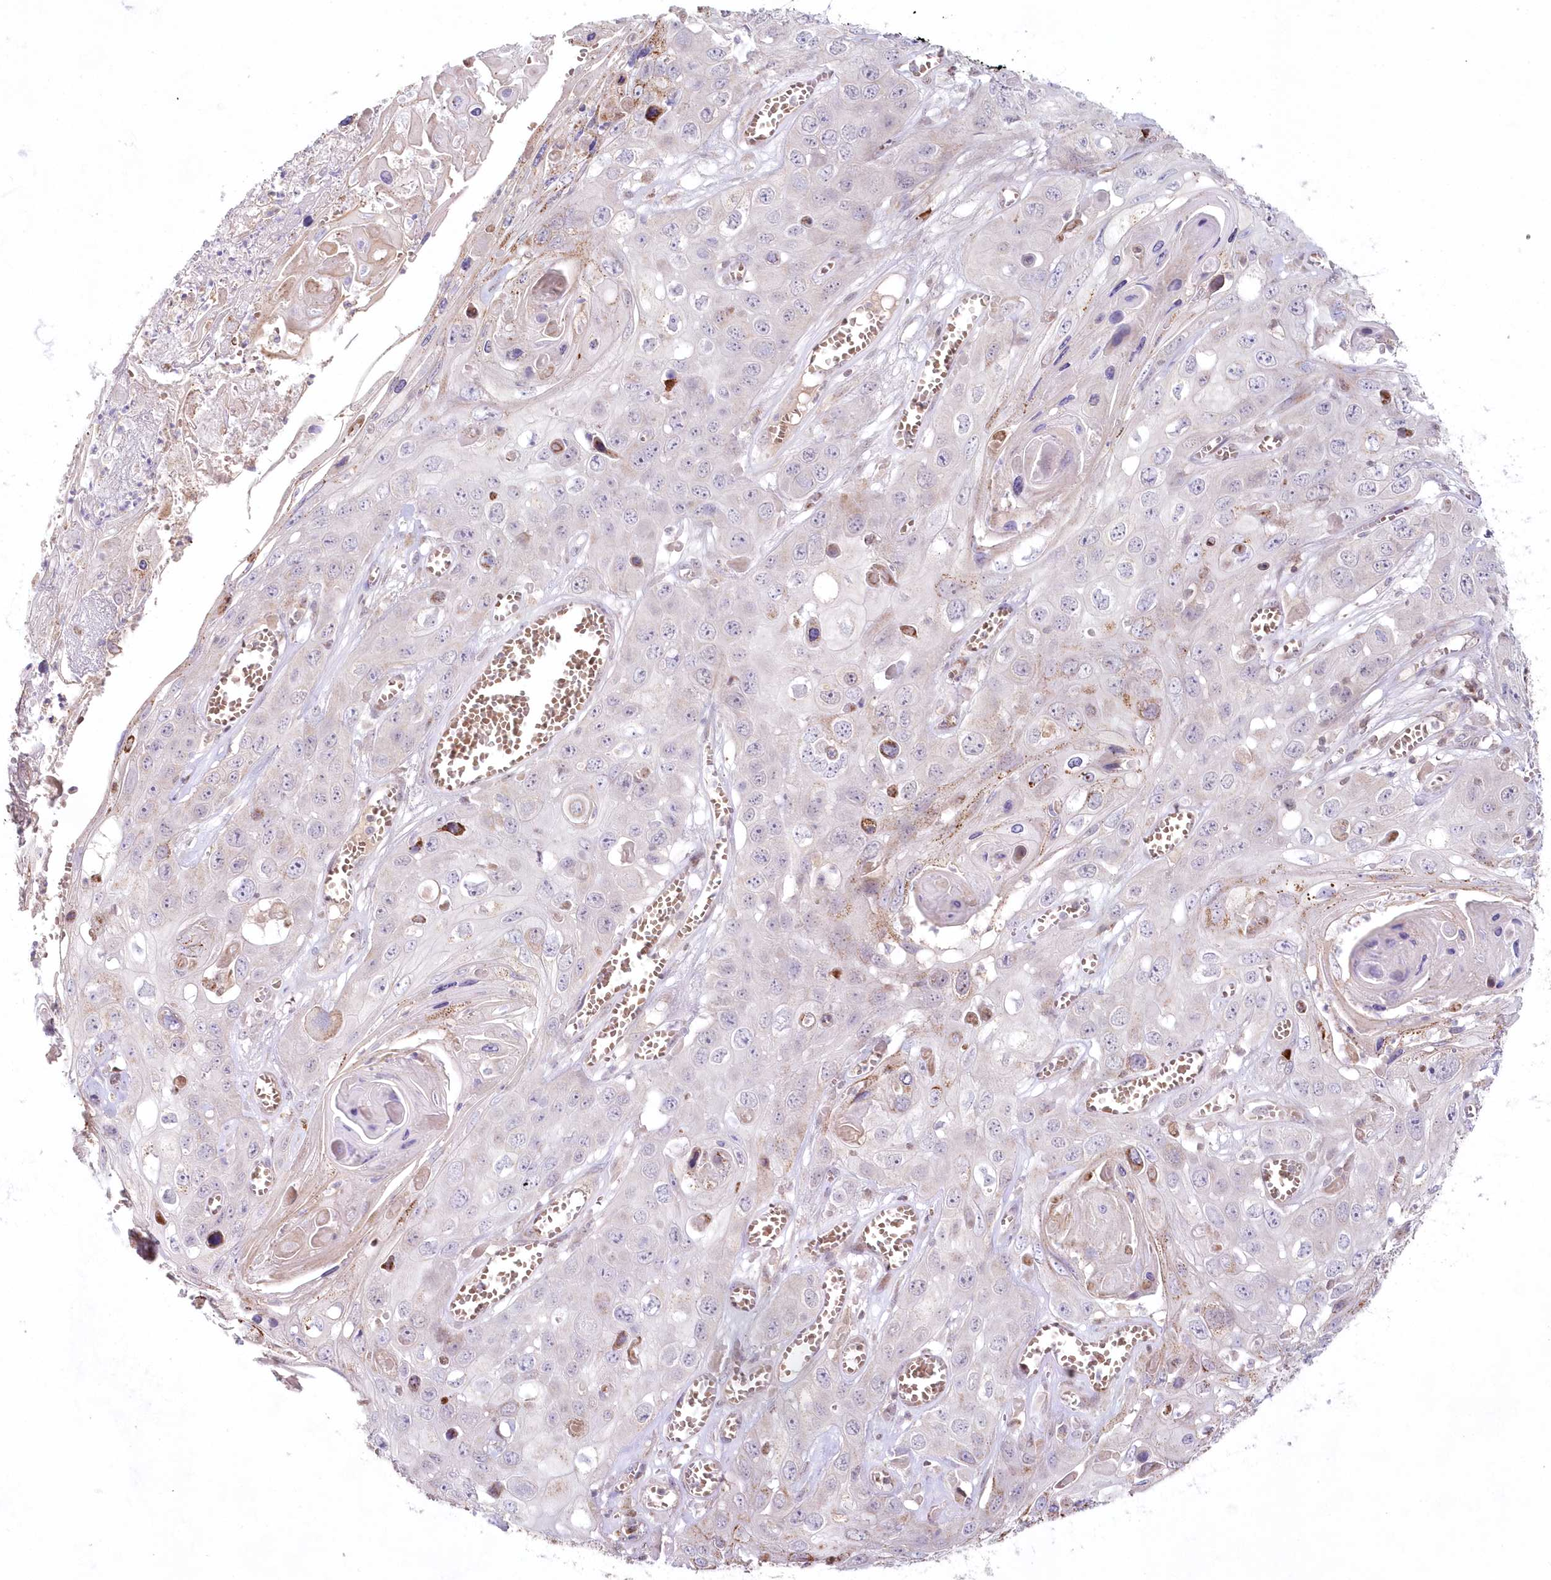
{"staining": {"intensity": "weak", "quantity": "<25%", "location": "cytoplasmic/membranous"}, "tissue": "skin cancer", "cell_type": "Tumor cells", "image_type": "cancer", "snomed": [{"axis": "morphology", "description": "Squamous cell carcinoma, NOS"}, {"axis": "topography", "description": "Skin"}], "caption": "This is an IHC histopathology image of skin cancer (squamous cell carcinoma). There is no positivity in tumor cells.", "gene": "IMPA1", "patient": {"sex": "male", "age": 55}}